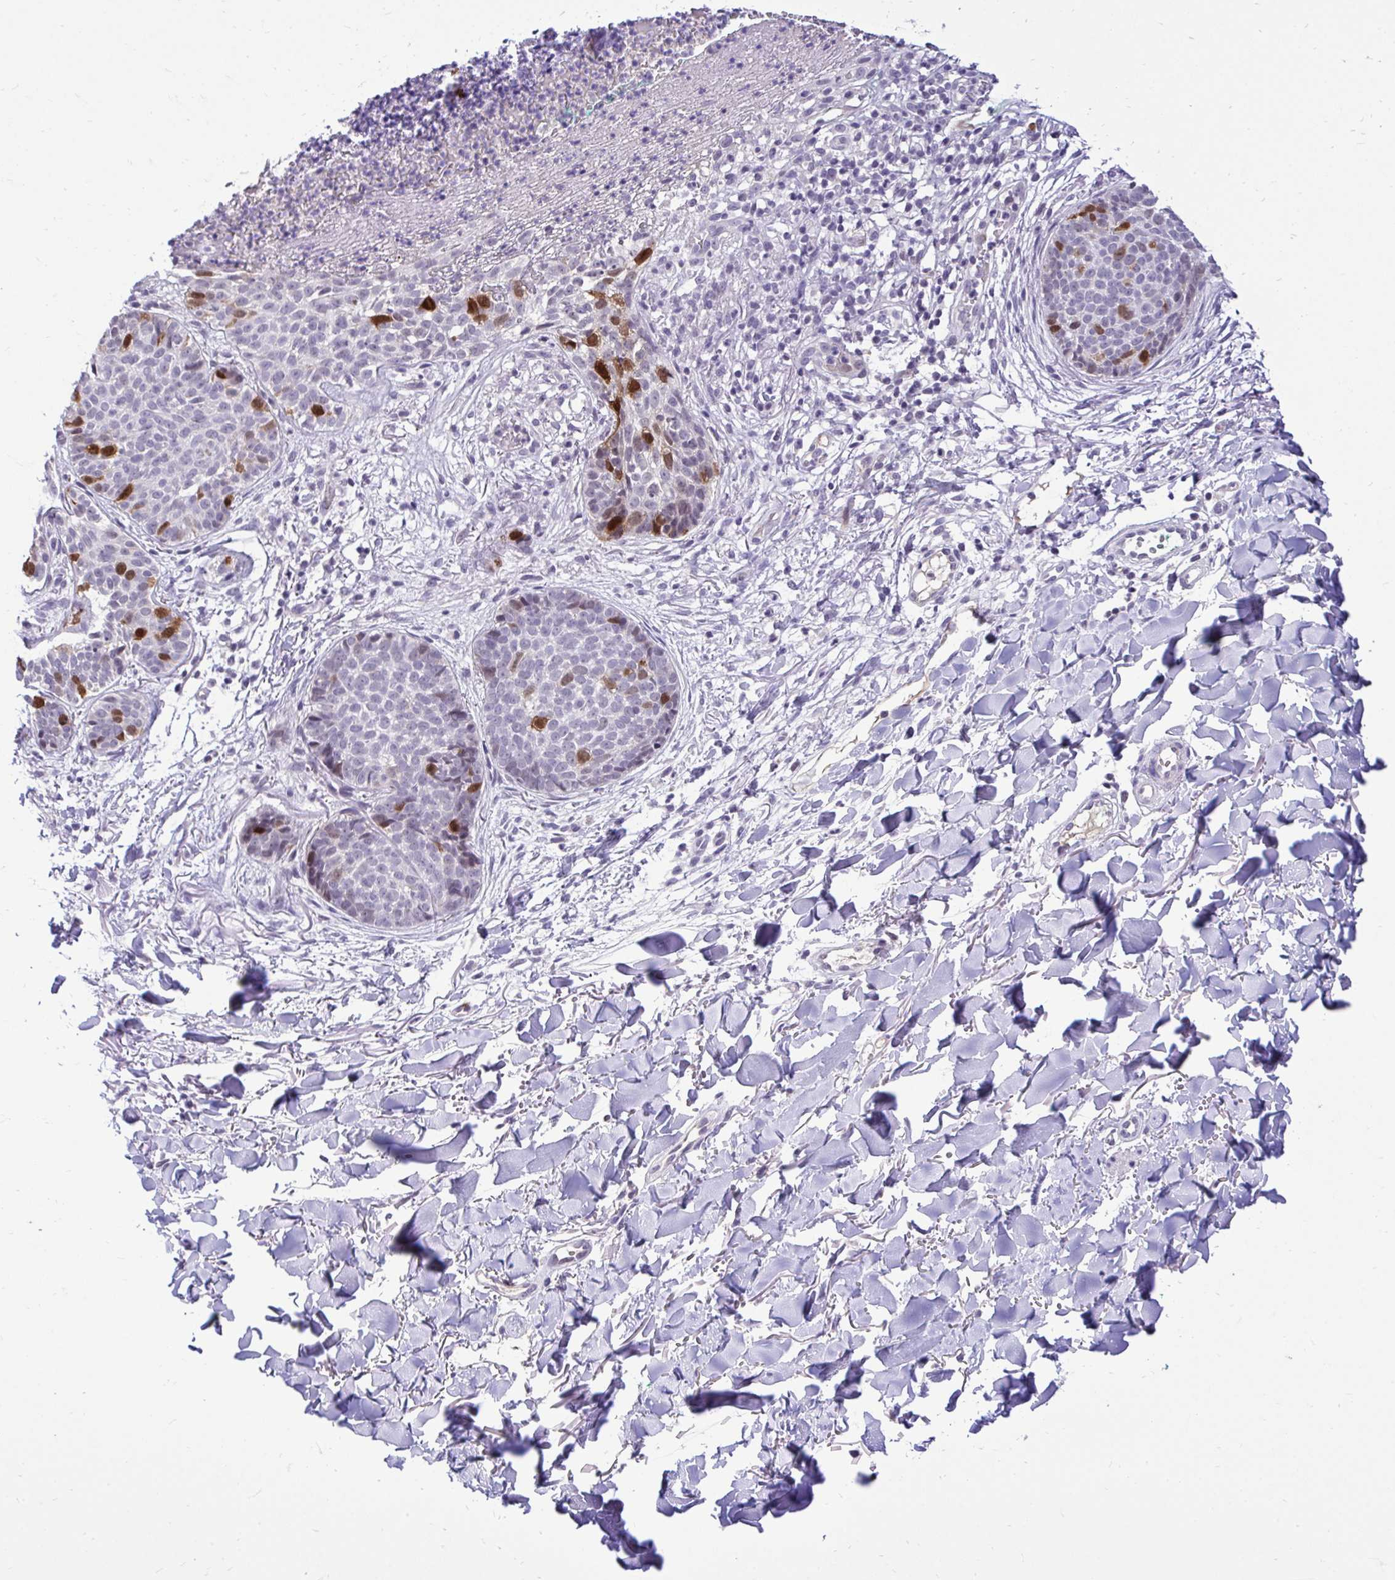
{"staining": {"intensity": "strong", "quantity": "<25%", "location": "cytoplasmic/membranous,nuclear"}, "tissue": "skin cancer", "cell_type": "Tumor cells", "image_type": "cancer", "snomed": [{"axis": "morphology", "description": "Basal cell carcinoma"}, {"axis": "topography", "description": "Skin"}, {"axis": "topography", "description": "Skin of neck"}, {"axis": "topography", "description": "Skin of shoulder"}, {"axis": "topography", "description": "Skin of back"}], "caption": "Tumor cells exhibit medium levels of strong cytoplasmic/membranous and nuclear staining in approximately <25% of cells in skin cancer. The protein is shown in brown color, while the nuclei are stained blue.", "gene": "CDC20", "patient": {"sex": "male", "age": 80}}